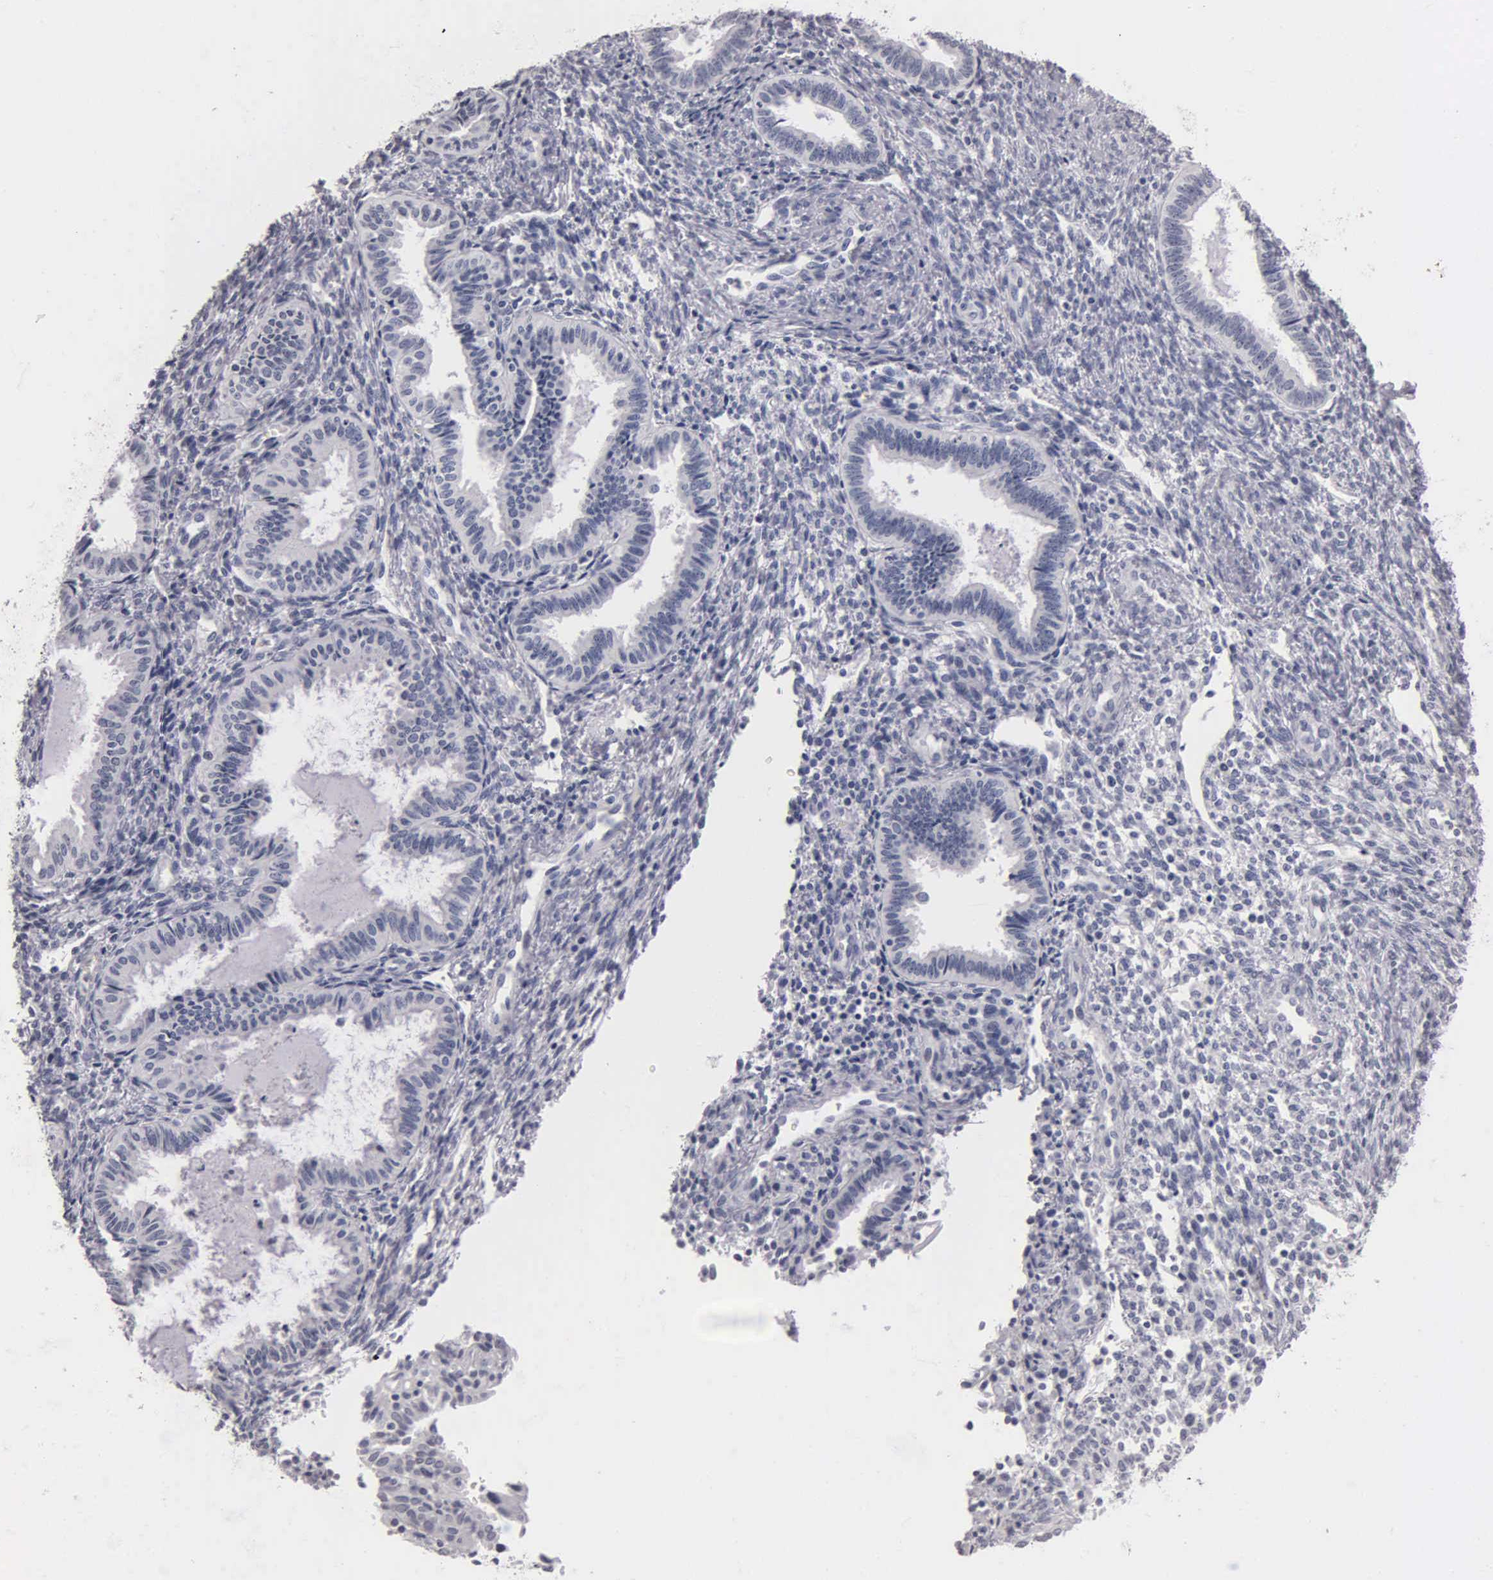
{"staining": {"intensity": "negative", "quantity": "none", "location": "none"}, "tissue": "endometrium", "cell_type": "Cells in endometrial stroma", "image_type": "normal", "snomed": [{"axis": "morphology", "description": "Normal tissue, NOS"}, {"axis": "topography", "description": "Endometrium"}], "caption": "Micrograph shows no significant protein staining in cells in endometrial stroma of normal endometrium. The staining is performed using DAB brown chromogen with nuclei counter-stained in using hematoxylin.", "gene": "SST", "patient": {"sex": "female", "age": 36}}